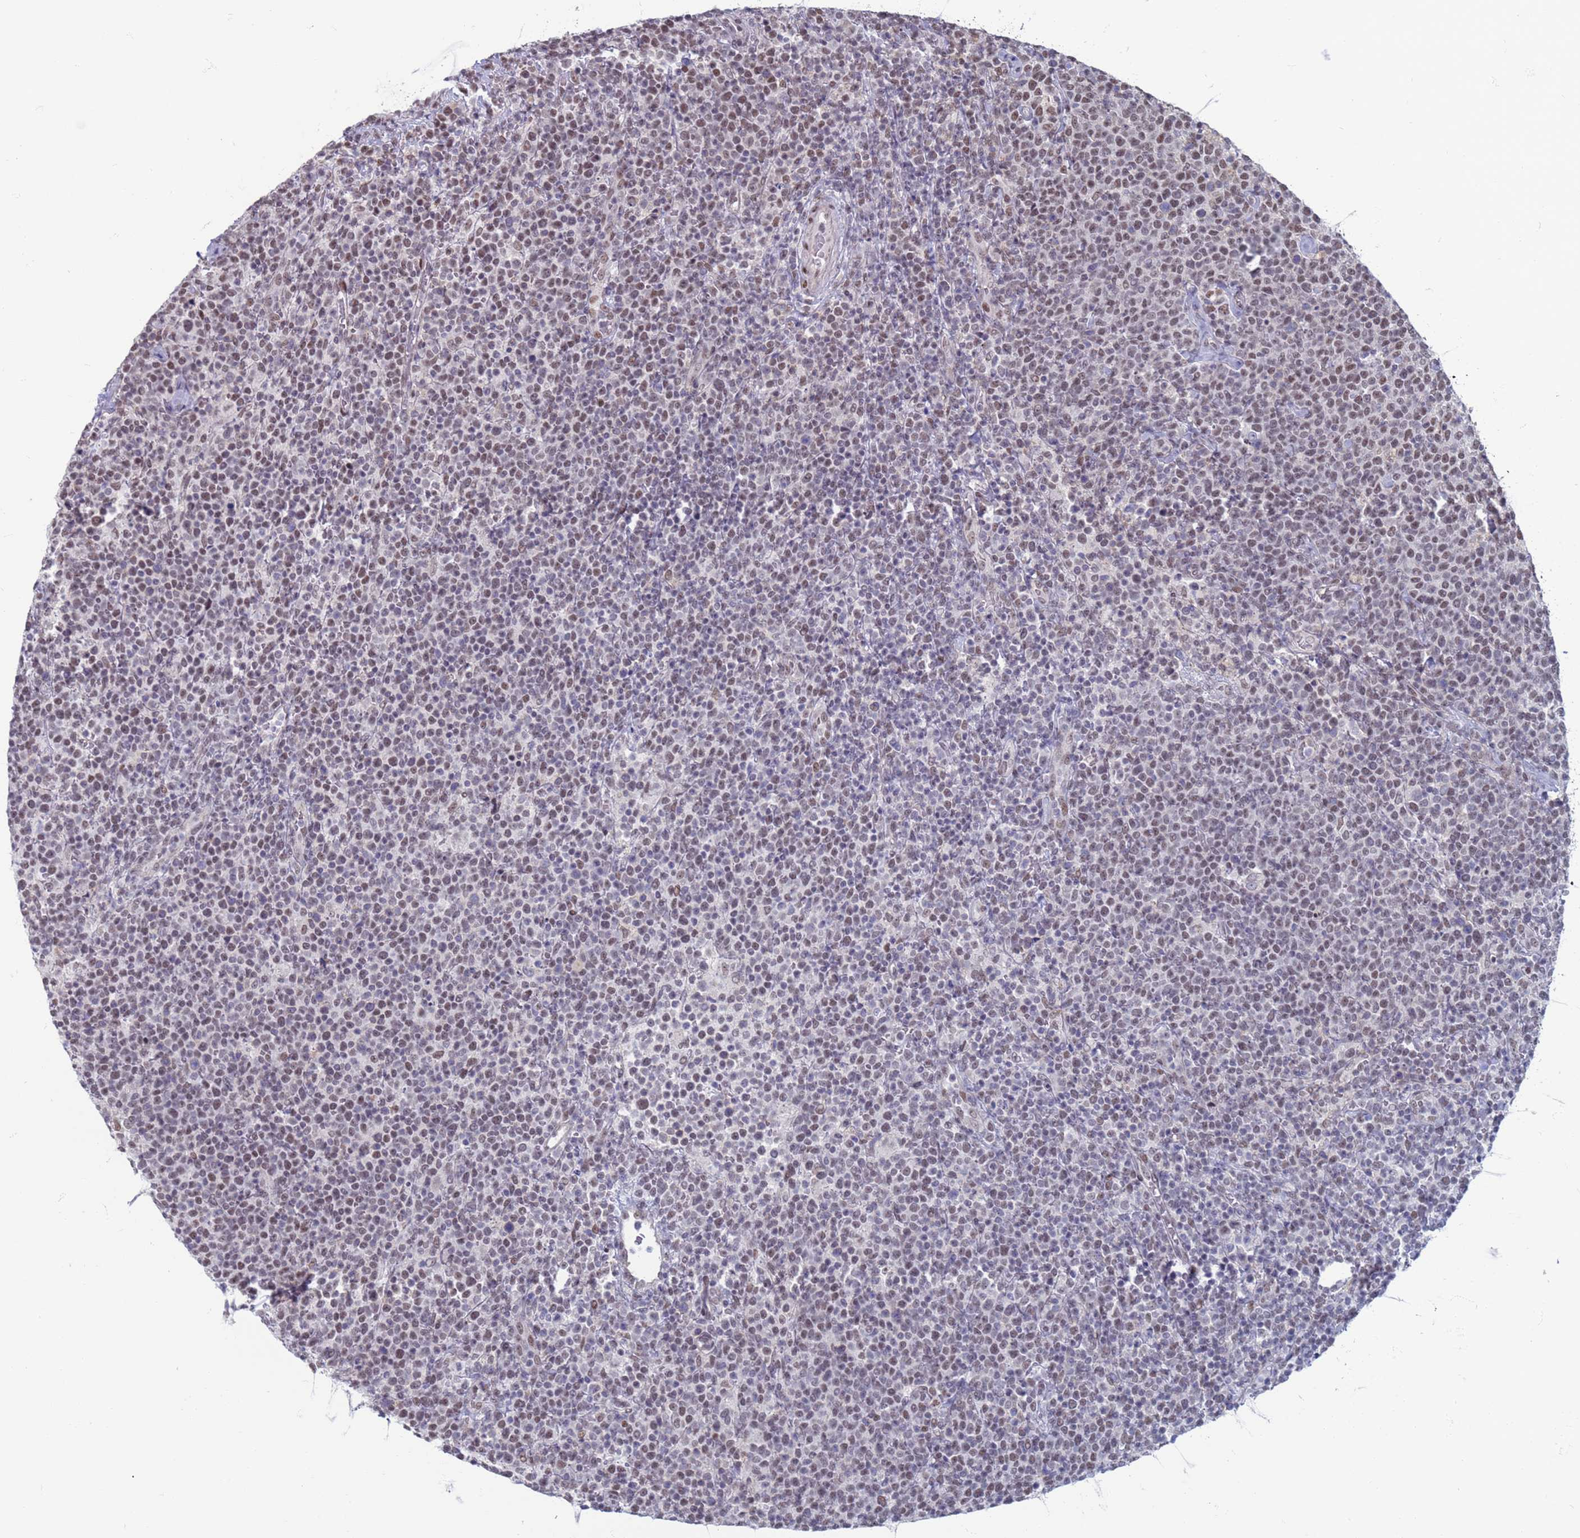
{"staining": {"intensity": "weak", "quantity": "25%-75%", "location": "nuclear"}, "tissue": "lymphoma", "cell_type": "Tumor cells", "image_type": "cancer", "snomed": [{"axis": "morphology", "description": "Malignant lymphoma, non-Hodgkin's type, High grade"}, {"axis": "topography", "description": "Lymph node"}], "caption": "About 25%-75% of tumor cells in human lymphoma reveal weak nuclear protein expression as visualized by brown immunohistochemical staining.", "gene": "SAE1", "patient": {"sex": "male", "age": 61}}